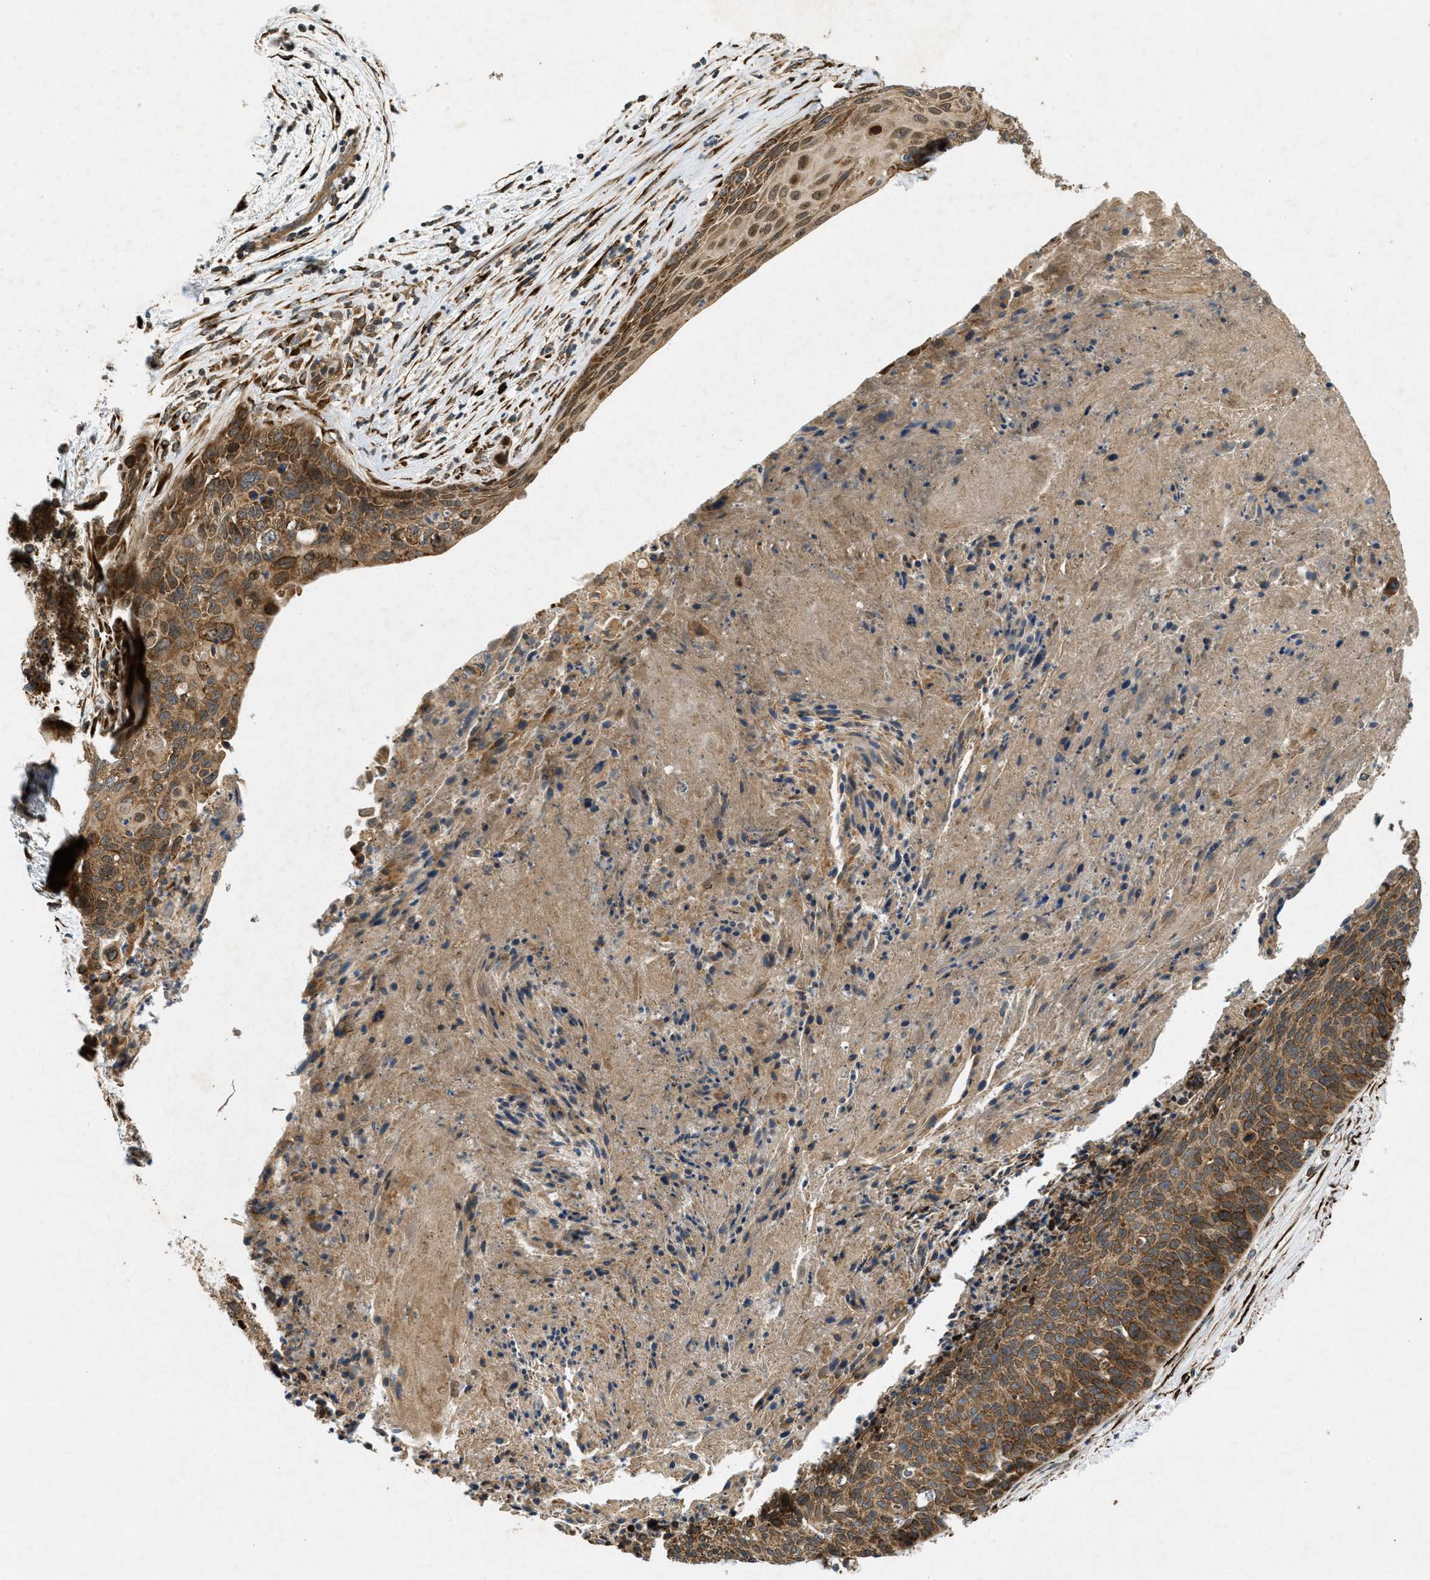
{"staining": {"intensity": "moderate", "quantity": ">75%", "location": "cytoplasmic/membranous"}, "tissue": "cervical cancer", "cell_type": "Tumor cells", "image_type": "cancer", "snomed": [{"axis": "morphology", "description": "Squamous cell carcinoma, NOS"}, {"axis": "topography", "description": "Cervix"}], "caption": "Protein staining reveals moderate cytoplasmic/membranous positivity in about >75% of tumor cells in cervical cancer (squamous cell carcinoma). The protein is stained brown, and the nuclei are stained in blue (DAB (3,3'-diaminobenzidine) IHC with brightfield microscopy, high magnification).", "gene": "PCDH18", "patient": {"sex": "female", "age": 55}}